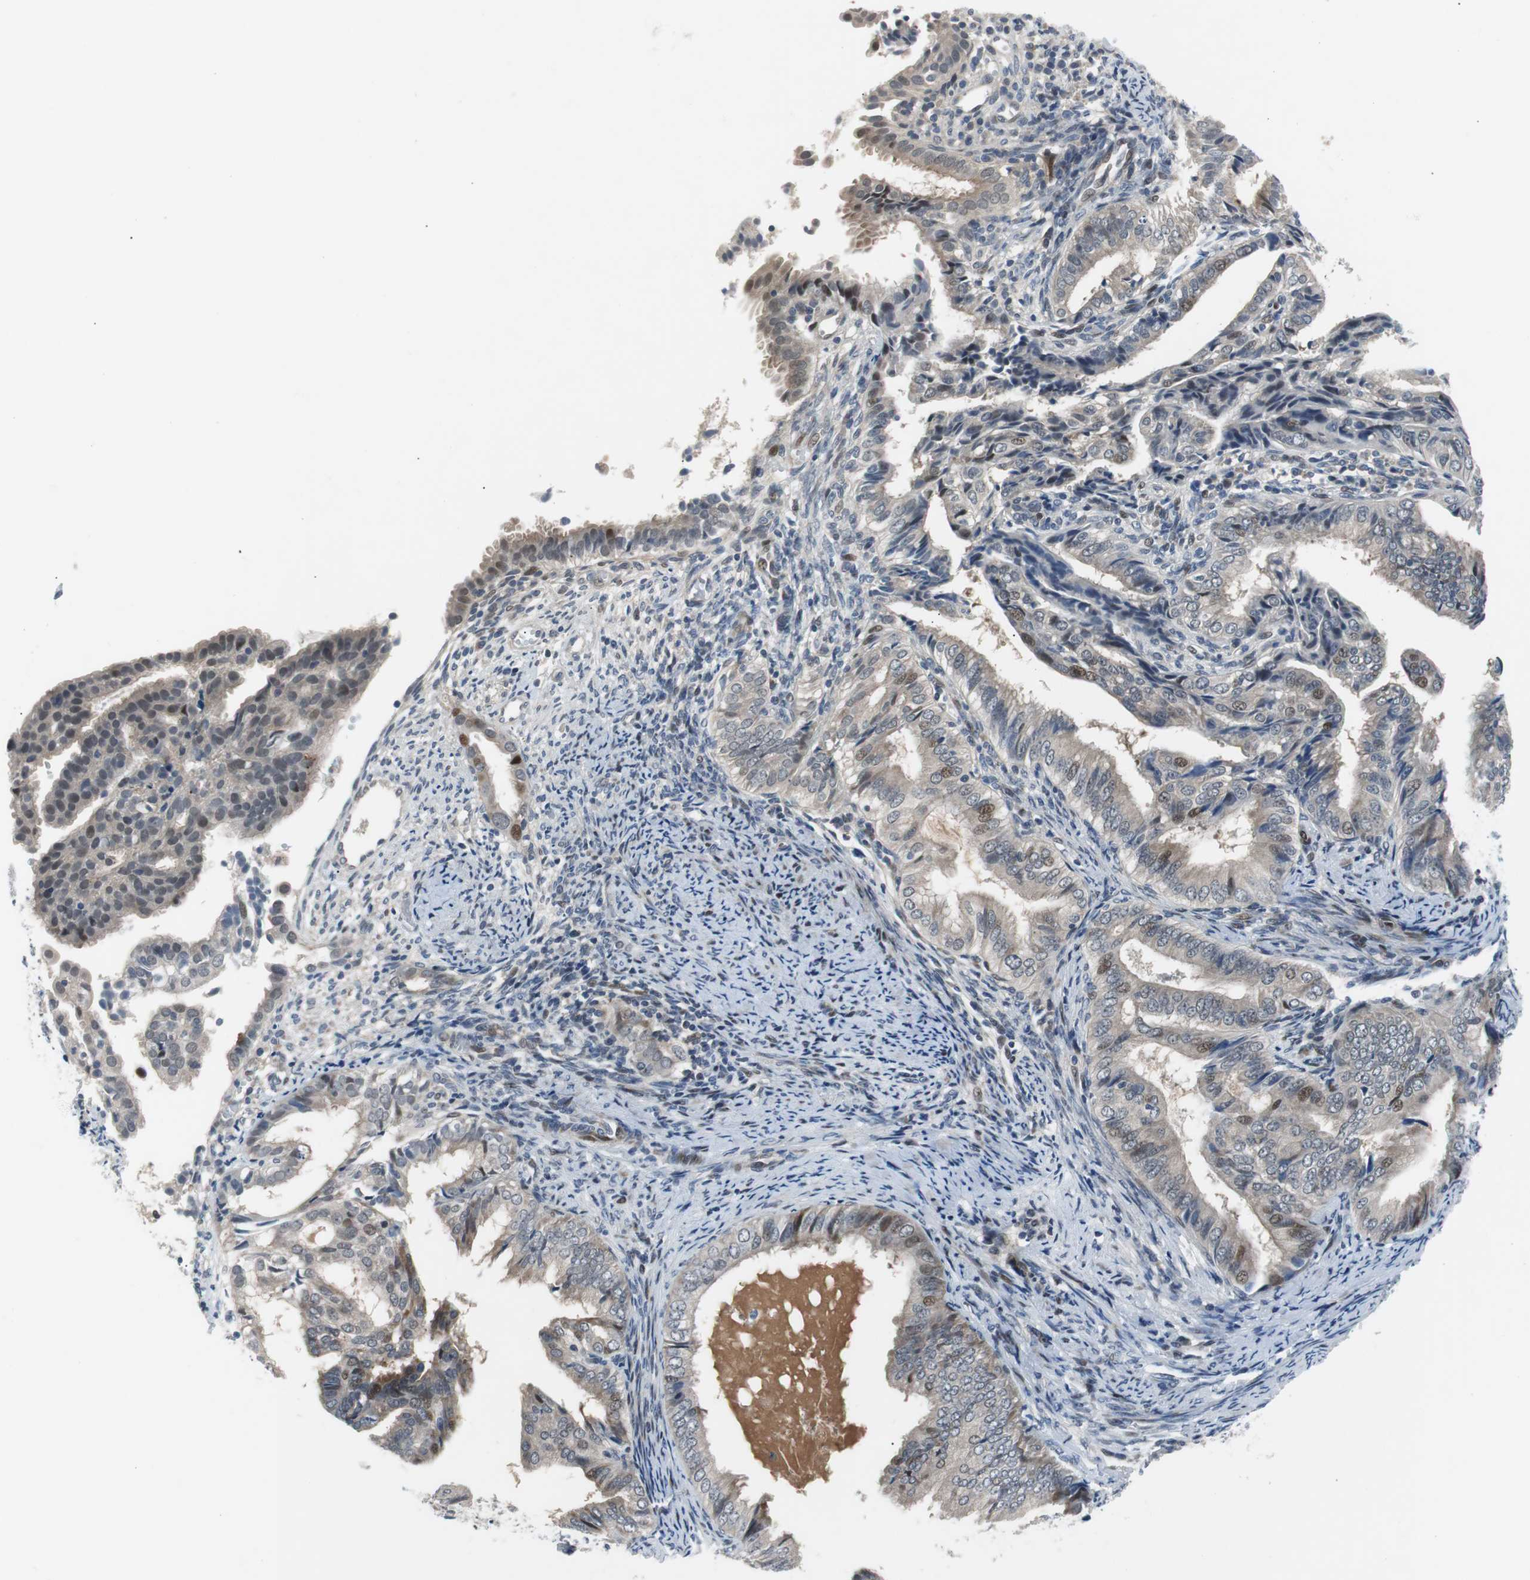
{"staining": {"intensity": "weak", "quantity": "25%-75%", "location": "nuclear"}, "tissue": "endometrial cancer", "cell_type": "Tumor cells", "image_type": "cancer", "snomed": [{"axis": "morphology", "description": "Adenocarcinoma, NOS"}, {"axis": "topography", "description": "Endometrium"}], "caption": "Tumor cells demonstrate low levels of weak nuclear positivity in about 25%-75% of cells in endometrial adenocarcinoma.", "gene": "MAP2K4", "patient": {"sex": "female", "age": 58}}